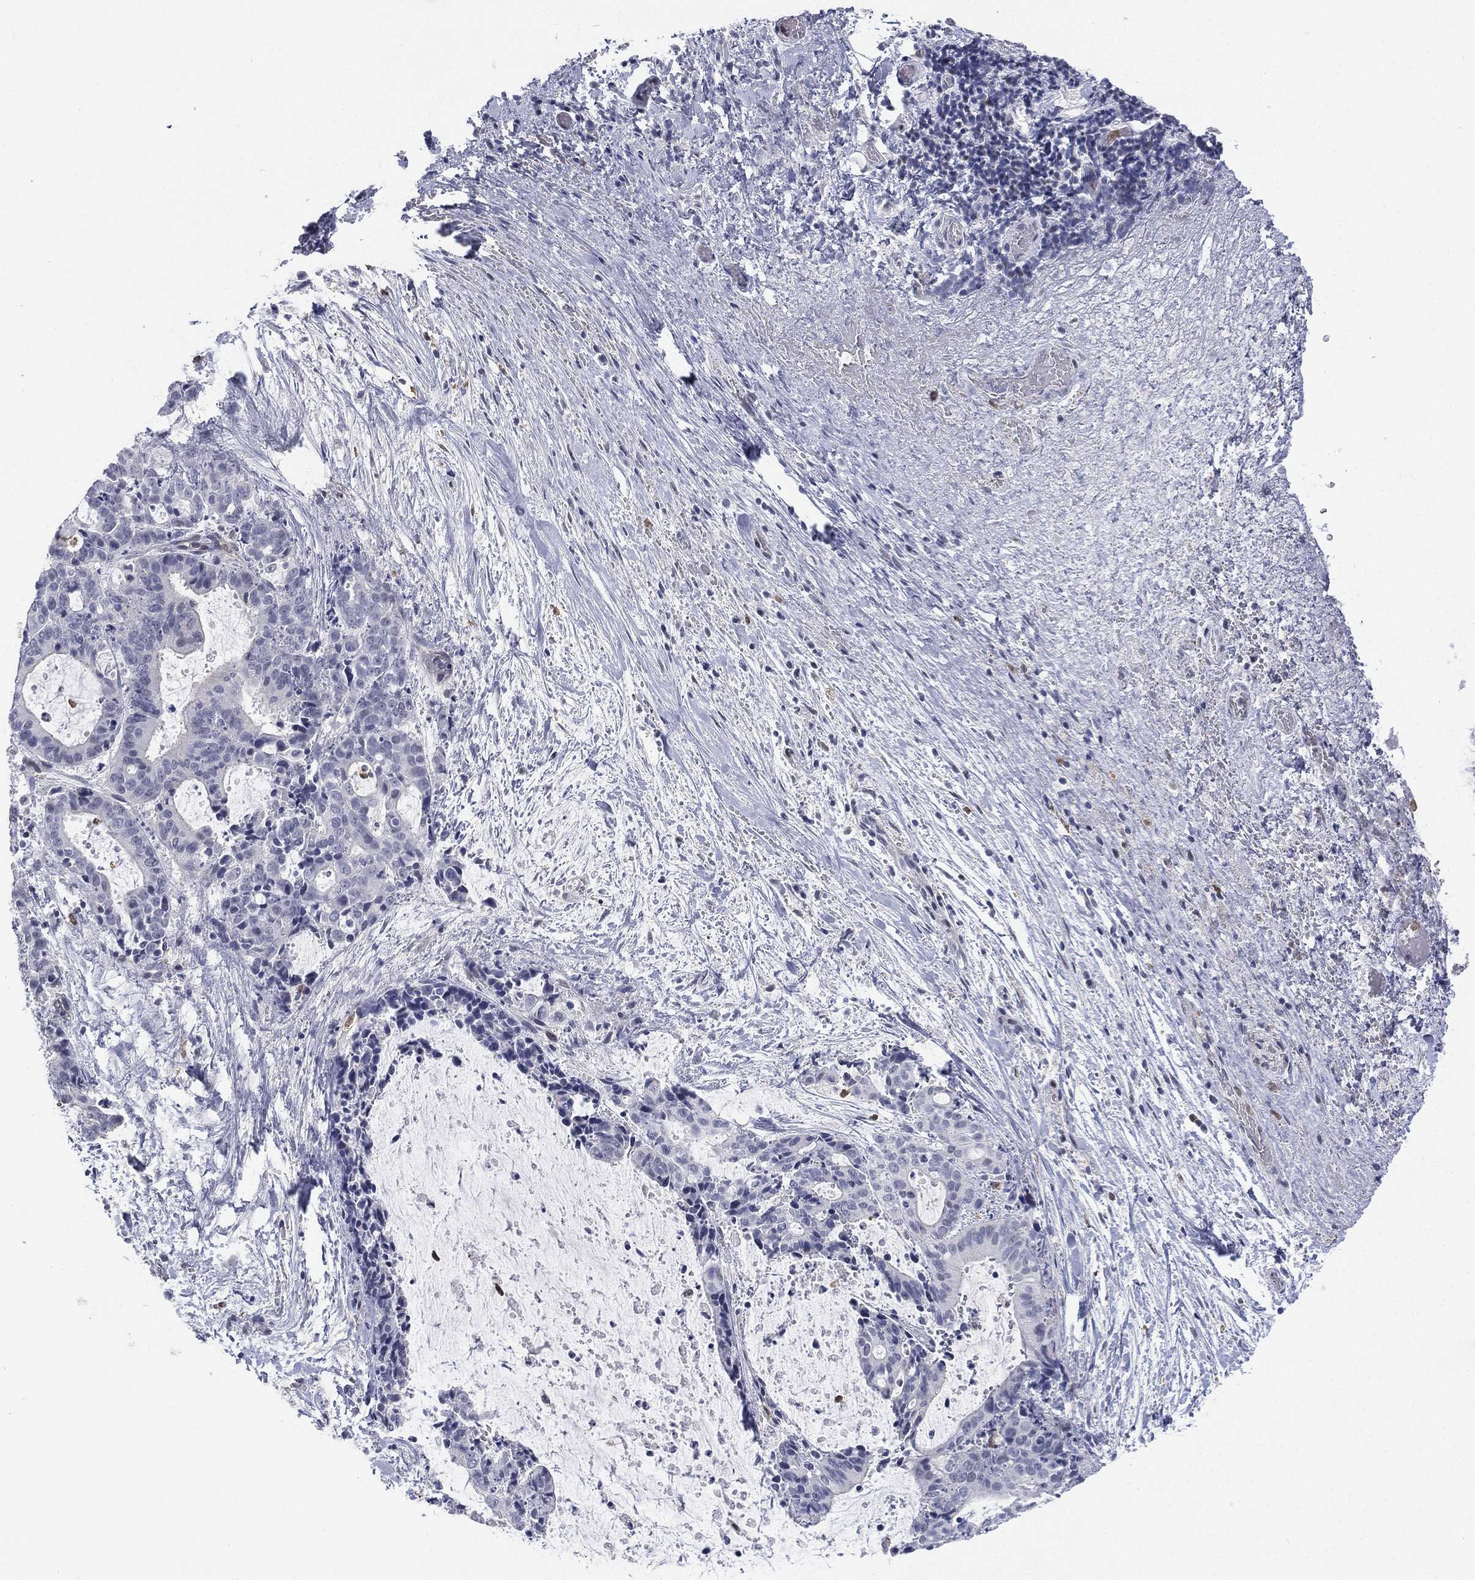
{"staining": {"intensity": "negative", "quantity": "none", "location": "none"}, "tissue": "liver cancer", "cell_type": "Tumor cells", "image_type": "cancer", "snomed": [{"axis": "morphology", "description": "Cholangiocarcinoma"}, {"axis": "topography", "description": "Liver"}], "caption": "DAB immunohistochemical staining of human liver cholangiocarcinoma reveals no significant expression in tumor cells. (Brightfield microscopy of DAB (3,3'-diaminobenzidine) immunohistochemistry at high magnification).", "gene": "ZNF711", "patient": {"sex": "female", "age": 73}}